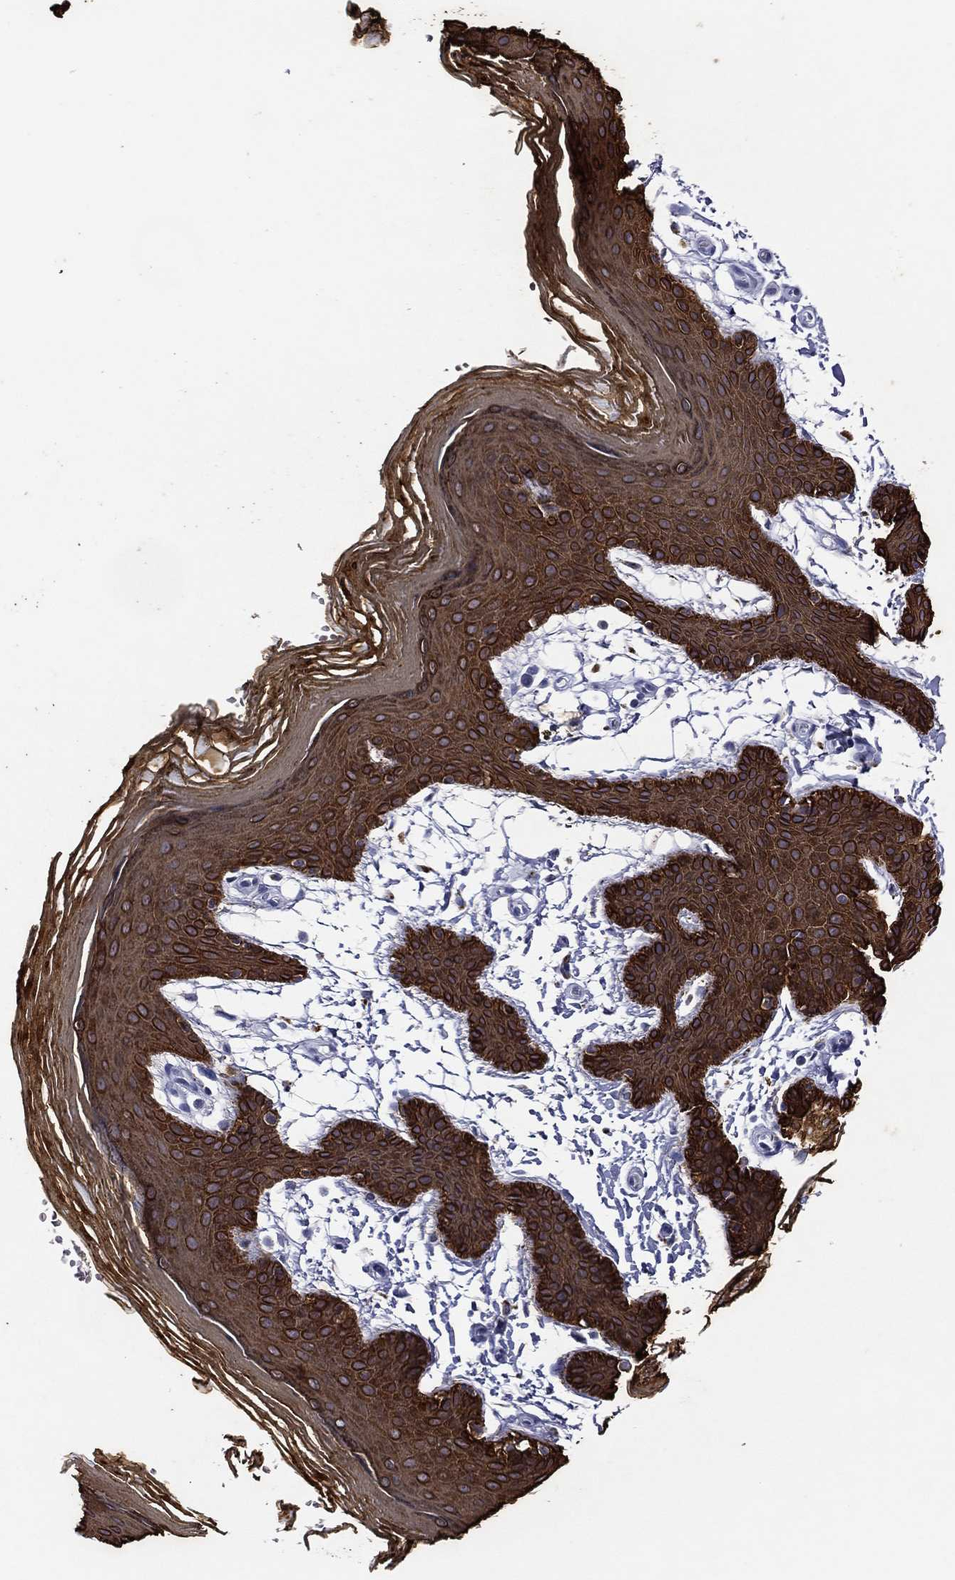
{"staining": {"intensity": "strong", "quantity": ">75%", "location": "cytoplasmic/membranous"}, "tissue": "skin", "cell_type": "Epidermal cells", "image_type": "normal", "snomed": [{"axis": "morphology", "description": "Normal tissue, NOS"}, {"axis": "topography", "description": "Anal"}], "caption": "This is a micrograph of IHC staining of benign skin, which shows strong positivity in the cytoplasmic/membranous of epidermal cells.", "gene": "KRT7", "patient": {"sex": "male", "age": 53}}